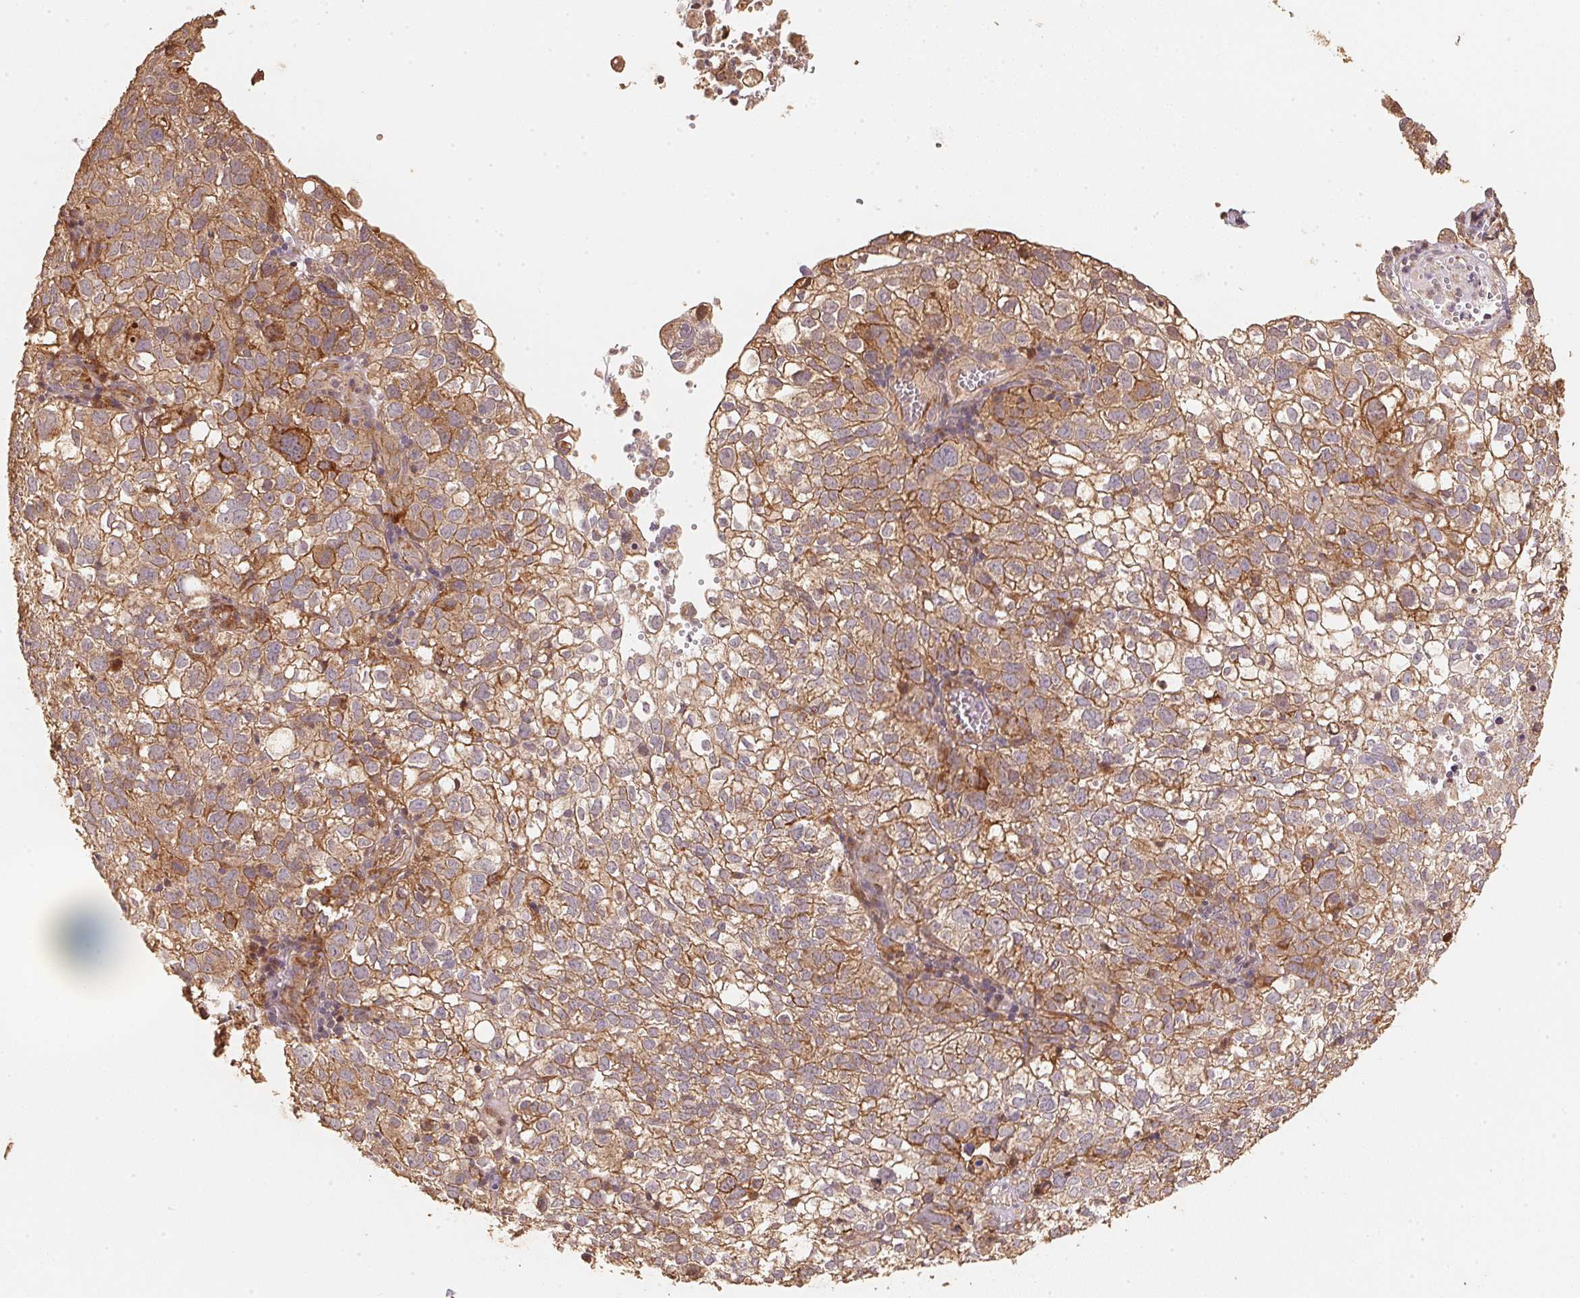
{"staining": {"intensity": "moderate", "quantity": ">75%", "location": "cytoplasmic/membranous"}, "tissue": "cervical cancer", "cell_type": "Tumor cells", "image_type": "cancer", "snomed": [{"axis": "morphology", "description": "Squamous cell carcinoma, NOS"}, {"axis": "topography", "description": "Cervix"}], "caption": "An immunohistochemistry (IHC) histopathology image of tumor tissue is shown. Protein staining in brown shows moderate cytoplasmic/membranous positivity in cervical cancer (squamous cell carcinoma) within tumor cells. Nuclei are stained in blue.", "gene": "TMEM222", "patient": {"sex": "female", "age": 55}}